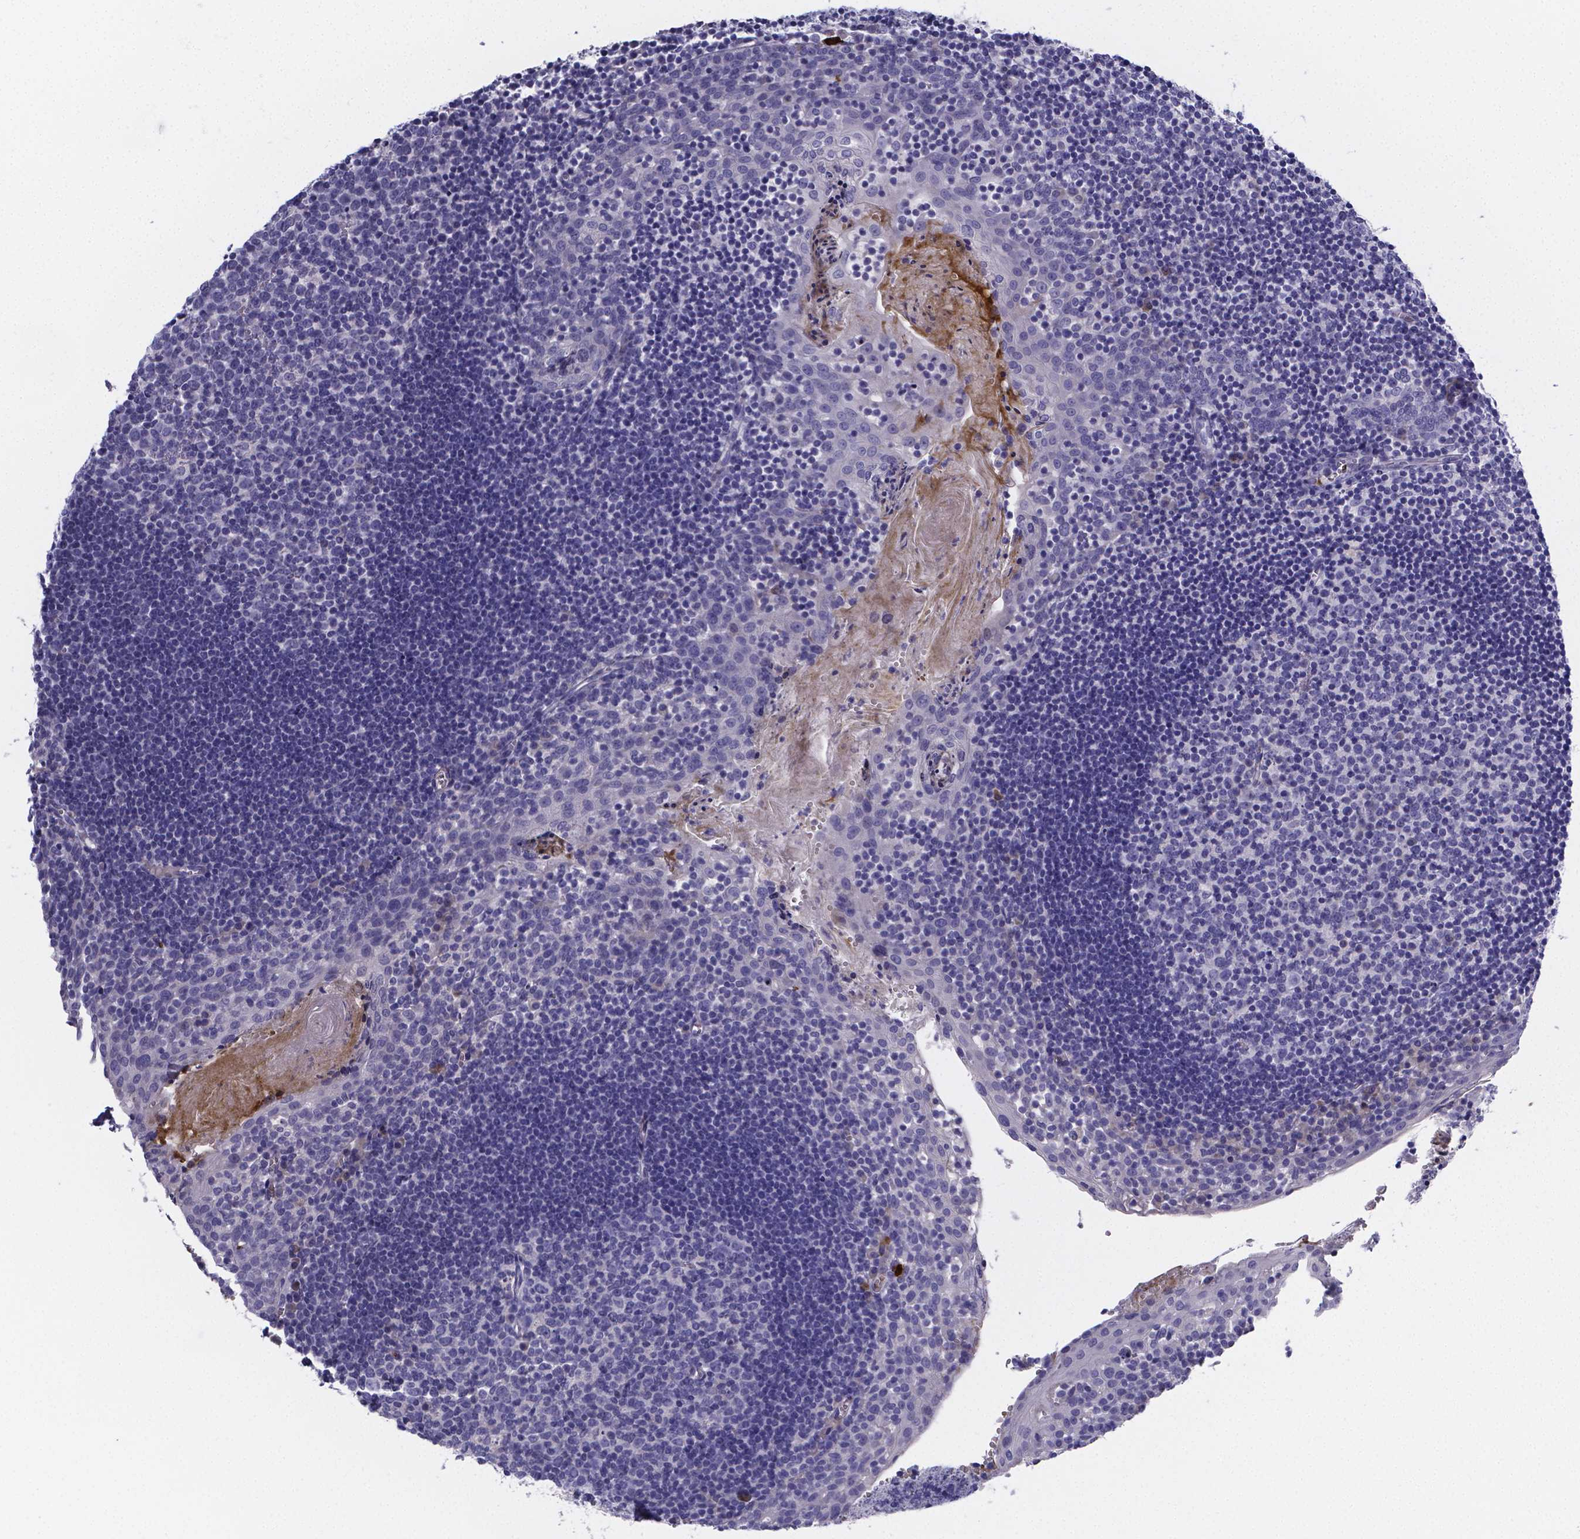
{"staining": {"intensity": "negative", "quantity": "none", "location": "none"}, "tissue": "lymph node", "cell_type": "Germinal center cells", "image_type": "normal", "snomed": [{"axis": "morphology", "description": "Normal tissue, NOS"}, {"axis": "topography", "description": "Lymph node"}], "caption": "DAB (3,3'-diaminobenzidine) immunohistochemical staining of normal human lymph node exhibits no significant positivity in germinal center cells. (DAB IHC with hematoxylin counter stain).", "gene": "GABRA3", "patient": {"sex": "female", "age": 21}}